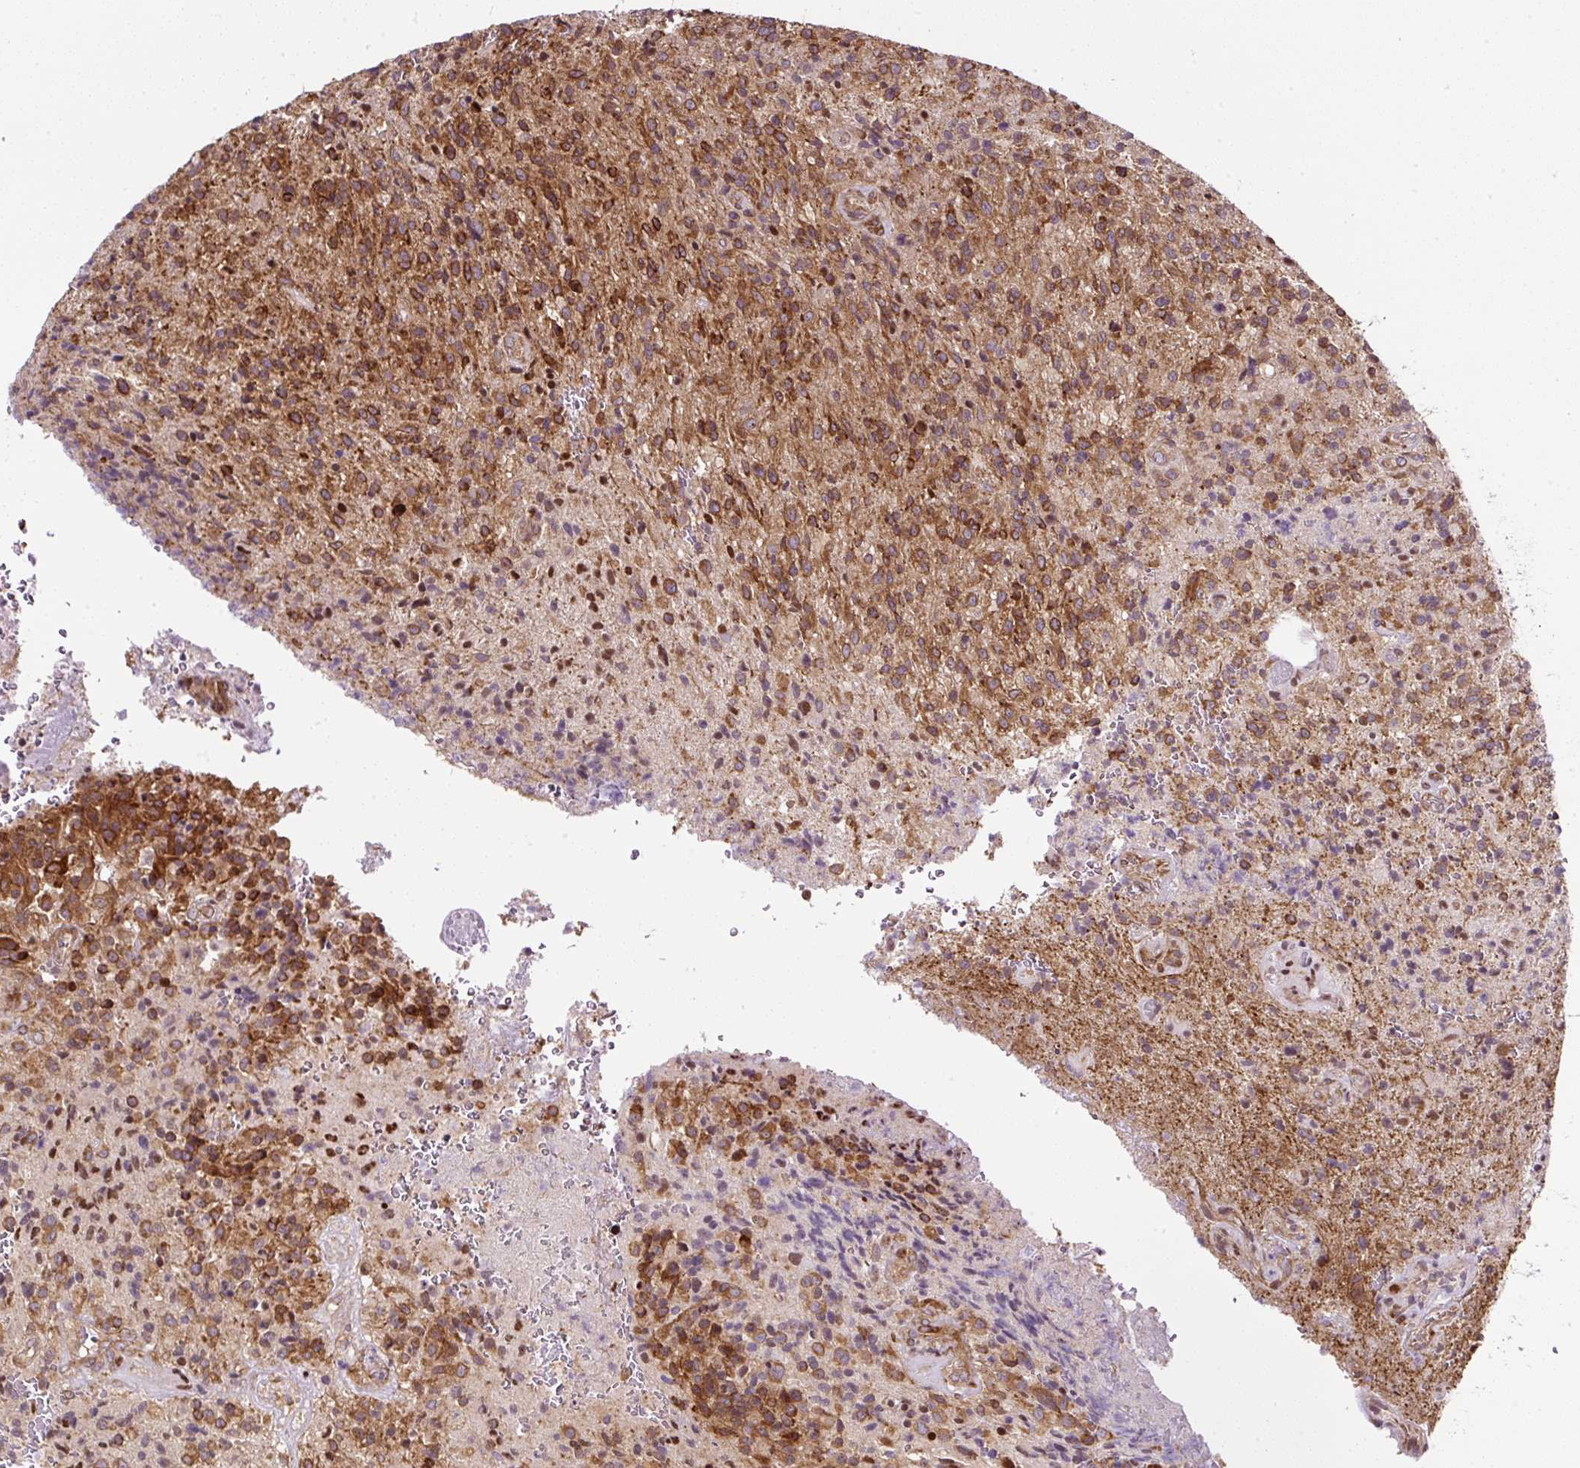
{"staining": {"intensity": "moderate", "quantity": ">75%", "location": "cytoplasmic/membranous"}, "tissue": "glioma", "cell_type": "Tumor cells", "image_type": "cancer", "snomed": [{"axis": "morphology", "description": "Normal tissue, NOS"}, {"axis": "morphology", "description": "Glioma, malignant, High grade"}, {"axis": "topography", "description": "Cerebral cortex"}], "caption": "A brown stain shows moderate cytoplasmic/membranous staining of a protein in human glioma tumor cells.", "gene": "KDM4E", "patient": {"sex": "male", "age": 56}}